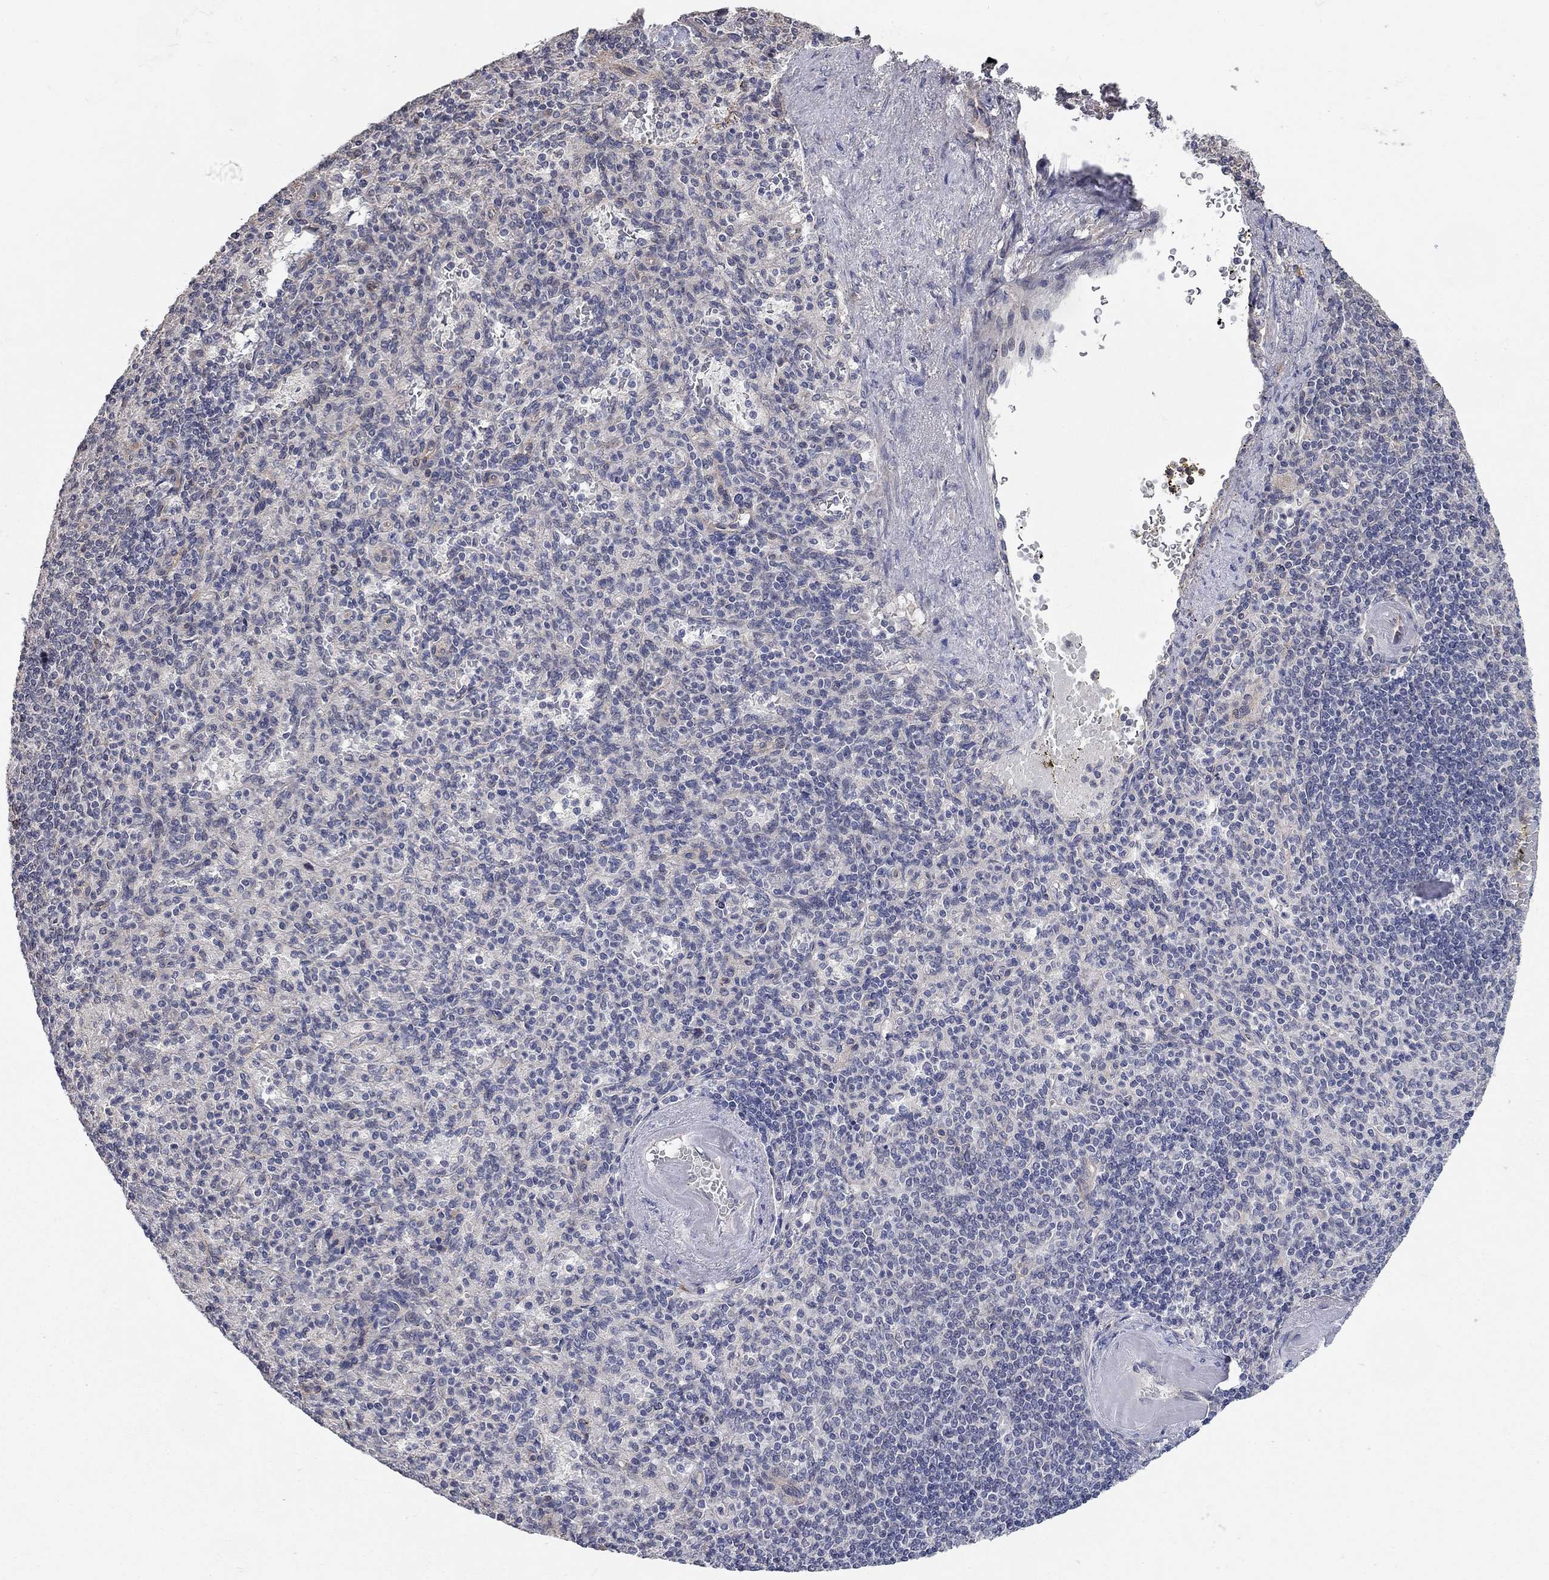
{"staining": {"intensity": "negative", "quantity": "none", "location": "none"}, "tissue": "spleen", "cell_type": "Cells in red pulp", "image_type": "normal", "snomed": [{"axis": "morphology", "description": "Normal tissue, NOS"}, {"axis": "topography", "description": "Spleen"}], "caption": "DAB immunohistochemical staining of normal human spleen reveals no significant positivity in cells in red pulp.", "gene": "WASF3", "patient": {"sex": "female", "age": 74}}